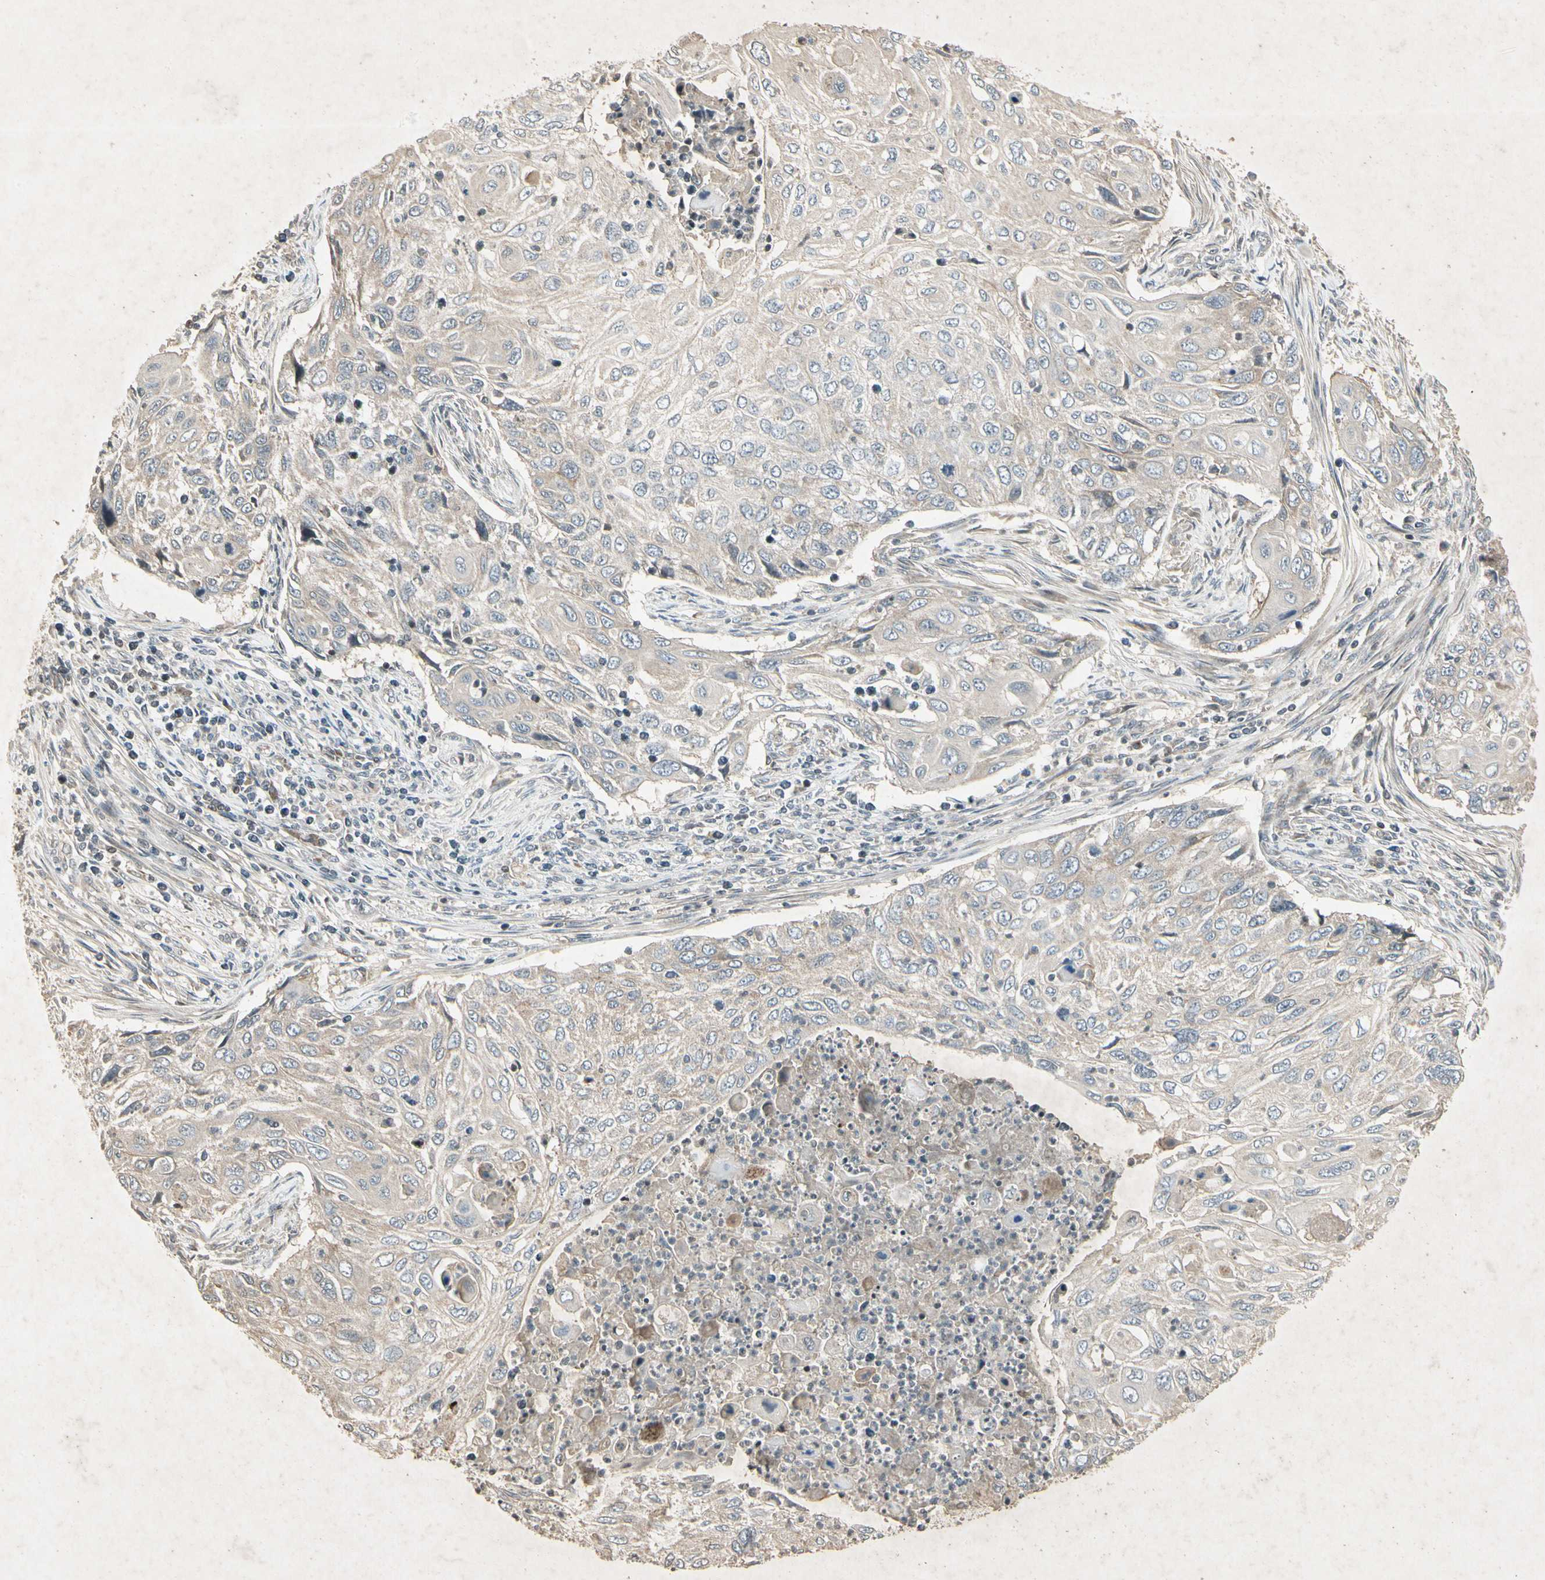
{"staining": {"intensity": "weak", "quantity": "25%-75%", "location": "cytoplasmic/membranous"}, "tissue": "cervical cancer", "cell_type": "Tumor cells", "image_type": "cancer", "snomed": [{"axis": "morphology", "description": "Squamous cell carcinoma, NOS"}, {"axis": "topography", "description": "Cervix"}], "caption": "Immunohistochemistry image of neoplastic tissue: cervical cancer stained using immunohistochemistry (IHC) reveals low levels of weak protein expression localized specifically in the cytoplasmic/membranous of tumor cells, appearing as a cytoplasmic/membranous brown color.", "gene": "TEK", "patient": {"sex": "female", "age": 70}}